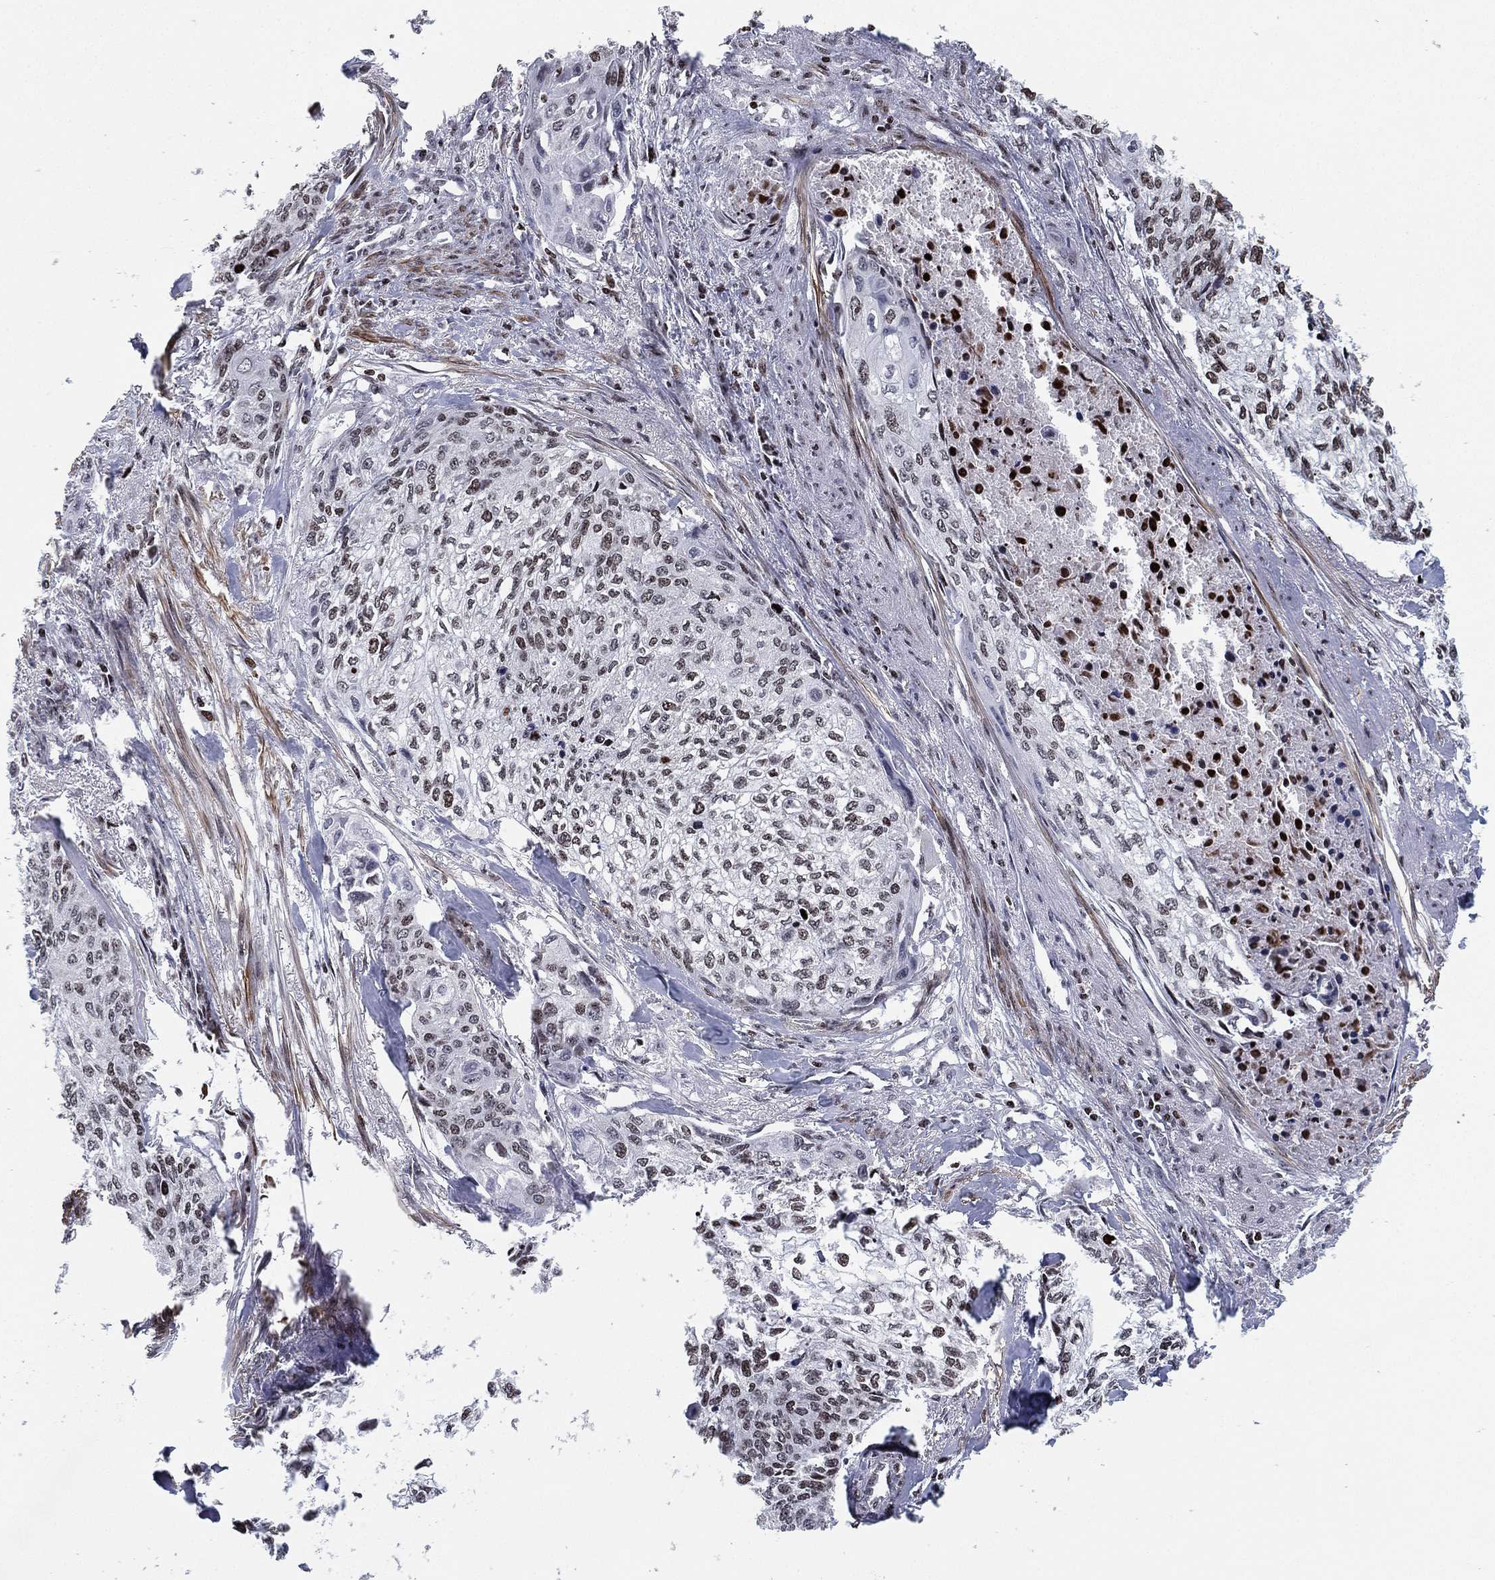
{"staining": {"intensity": "negative", "quantity": "none", "location": "none"}, "tissue": "cervical cancer", "cell_type": "Tumor cells", "image_type": "cancer", "snomed": [{"axis": "morphology", "description": "Squamous cell carcinoma, NOS"}, {"axis": "topography", "description": "Cervix"}], "caption": "Cervical squamous cell carcinoma was stained to show a protein in brown. There is no significant expression in tumor cells.", "gene": "MFSD14A", "patient": {"sex": "female", "age": 58}}